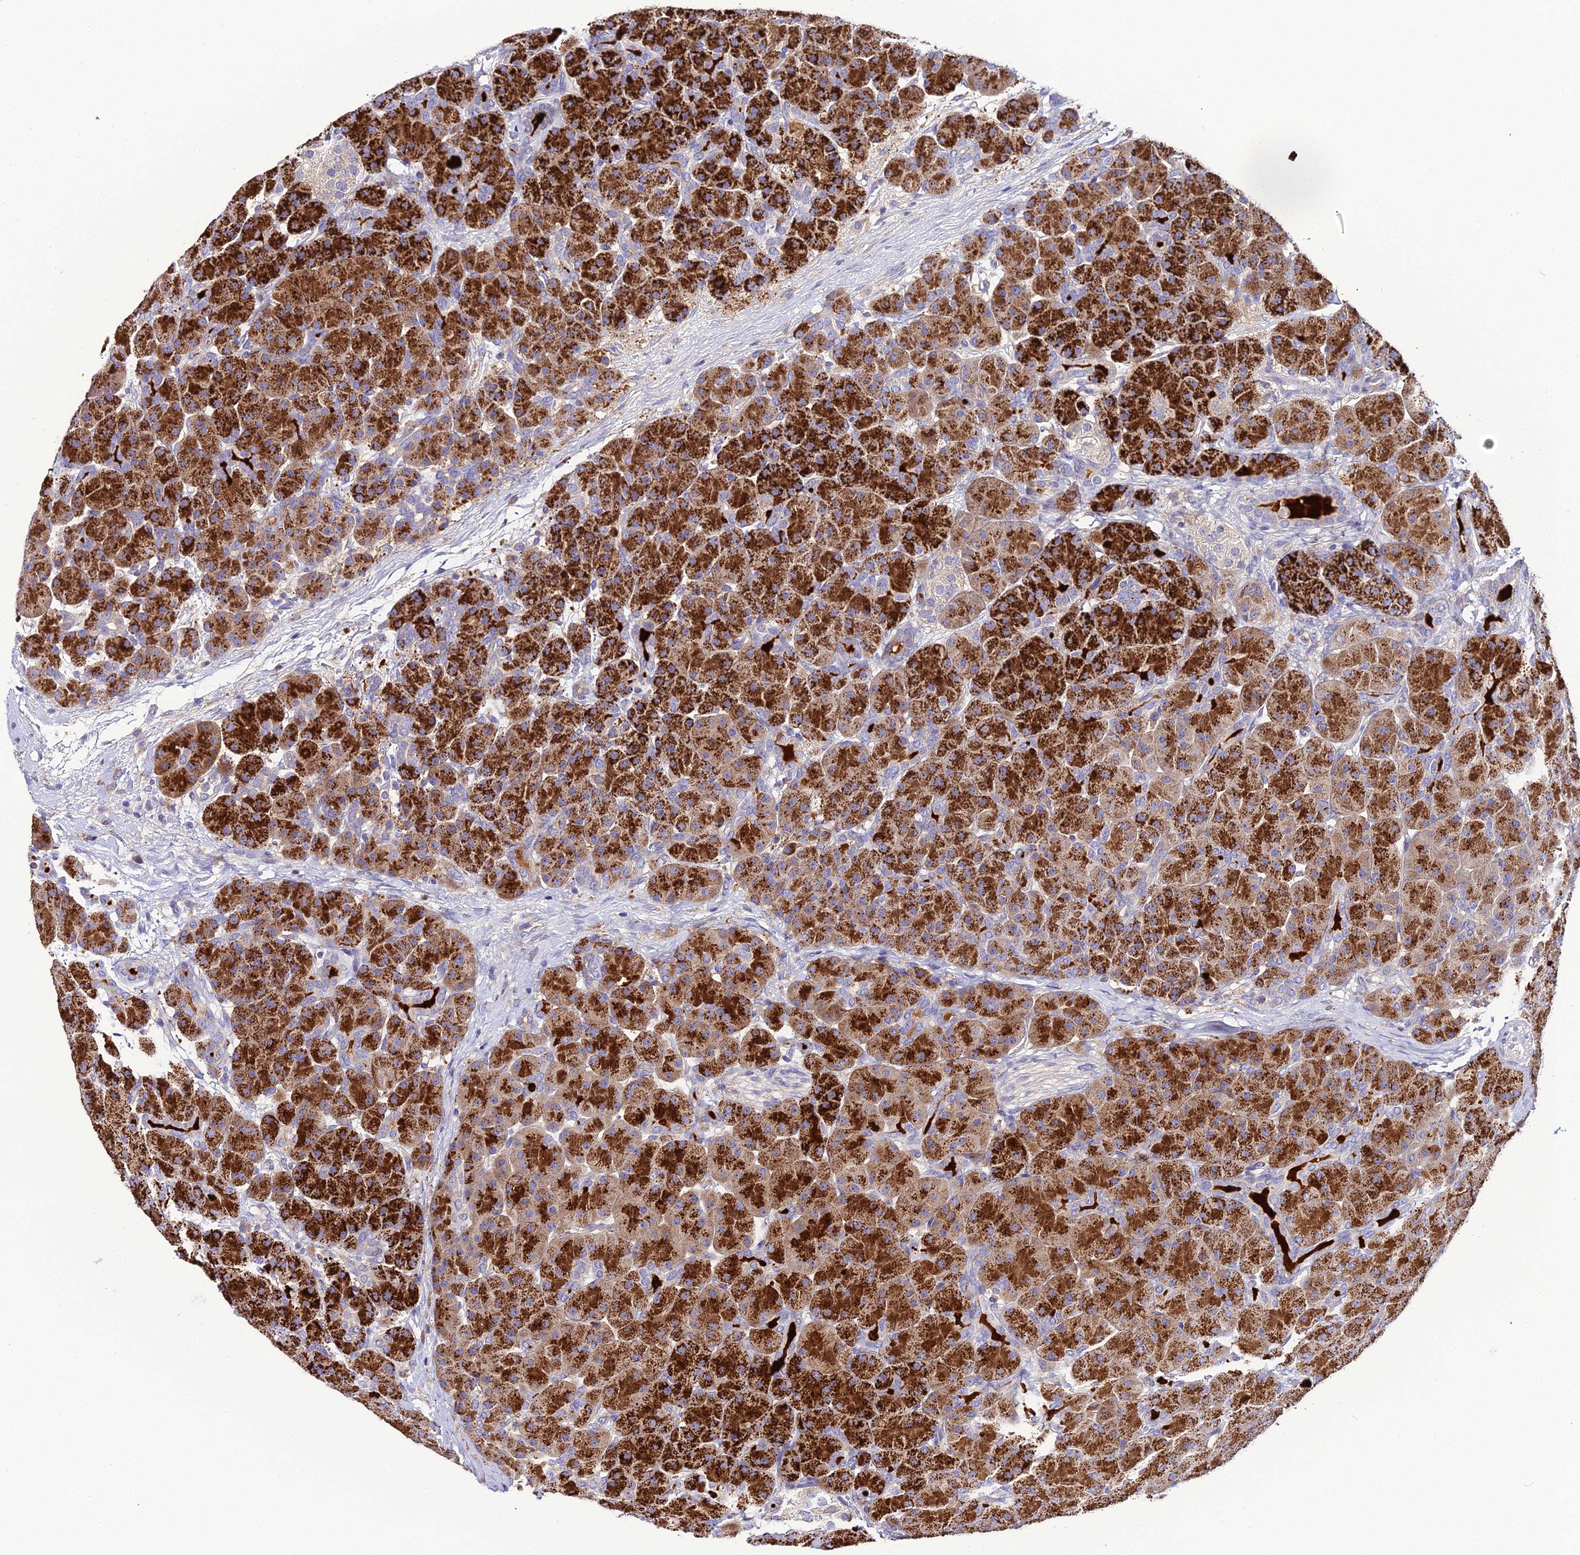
{"staining": {"intensity": "strong", "quantity": ">75%", "location": "cytoplasmic/membranous"}, "tissue": "pancreas", "cell_type": "Exocrine glandular cells", "image_type": "normal", "snomed": [{"axis": "morphology", "description": "Normal tissue, NOS"}, {"axis": "topography", "description": "Pancreas"}], "caption": "Immunohistochemistry photomicrograph of unremarkable pancreas stained for a protein (brown), which demonstrates high levels of strong cytoplasmic/membranous staining in approximately >75% of exocrine glandular cells.", "gene": "SCX", "patient": {"sex": "male", "age": 66}}